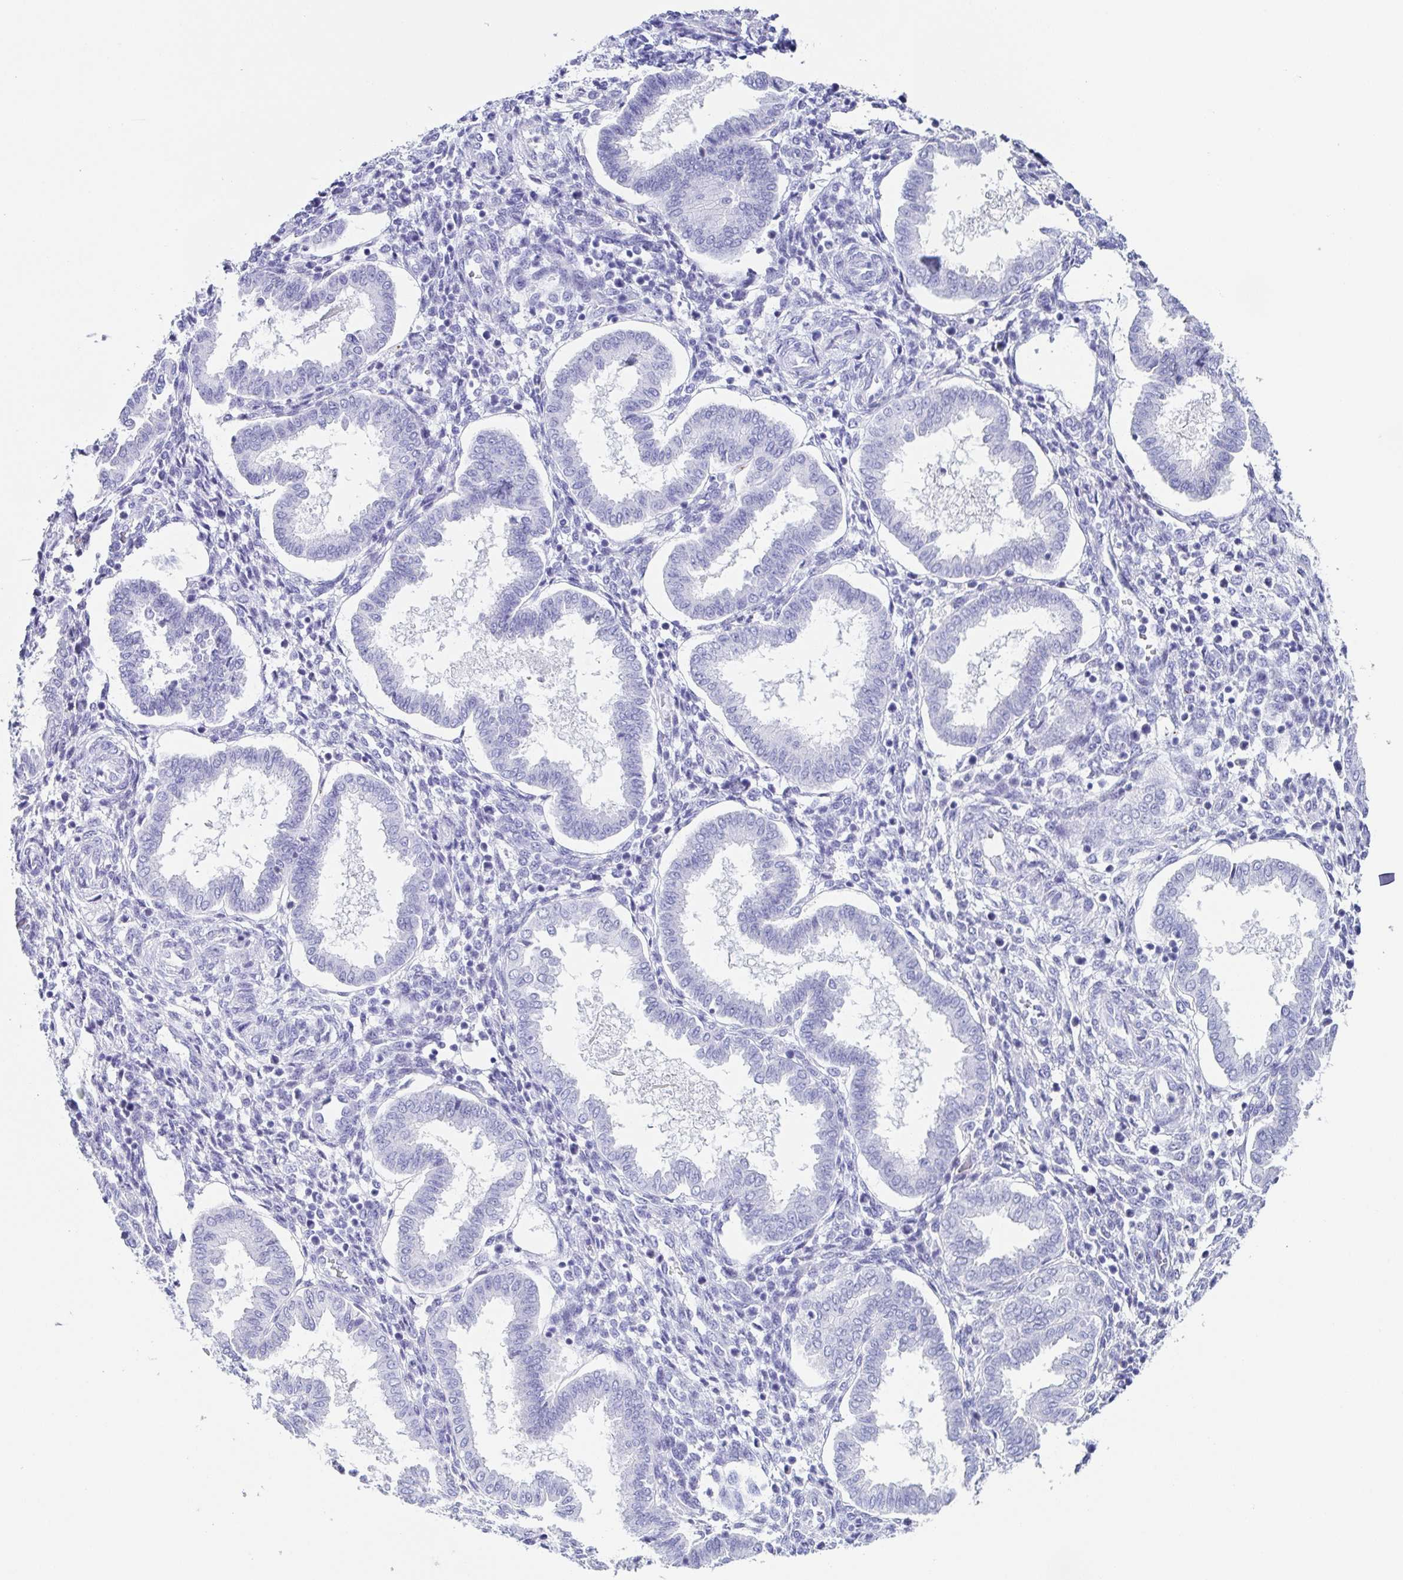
{"staining": {"intensity": "negative", "quantity": "none", "location": "none"}, "tissue": "endometrium", "cell_type": "Cells in endometrial stroma", "image_type": "normal", "snomed": [{"axis": "morphology", "description": "Normal tissue, NOS"}, {"axis": "topography", "description": "Endometrium"}], "caption": "The histopathology image exhibits no significant positivity in cells in endometrial stroma of endometrium. (DAB (3,3'-diaminobenzidine) IHC with hematoxylin counter stain).", "gene": "TNNT2", "patient": {"sex": "female", "age": 24}}